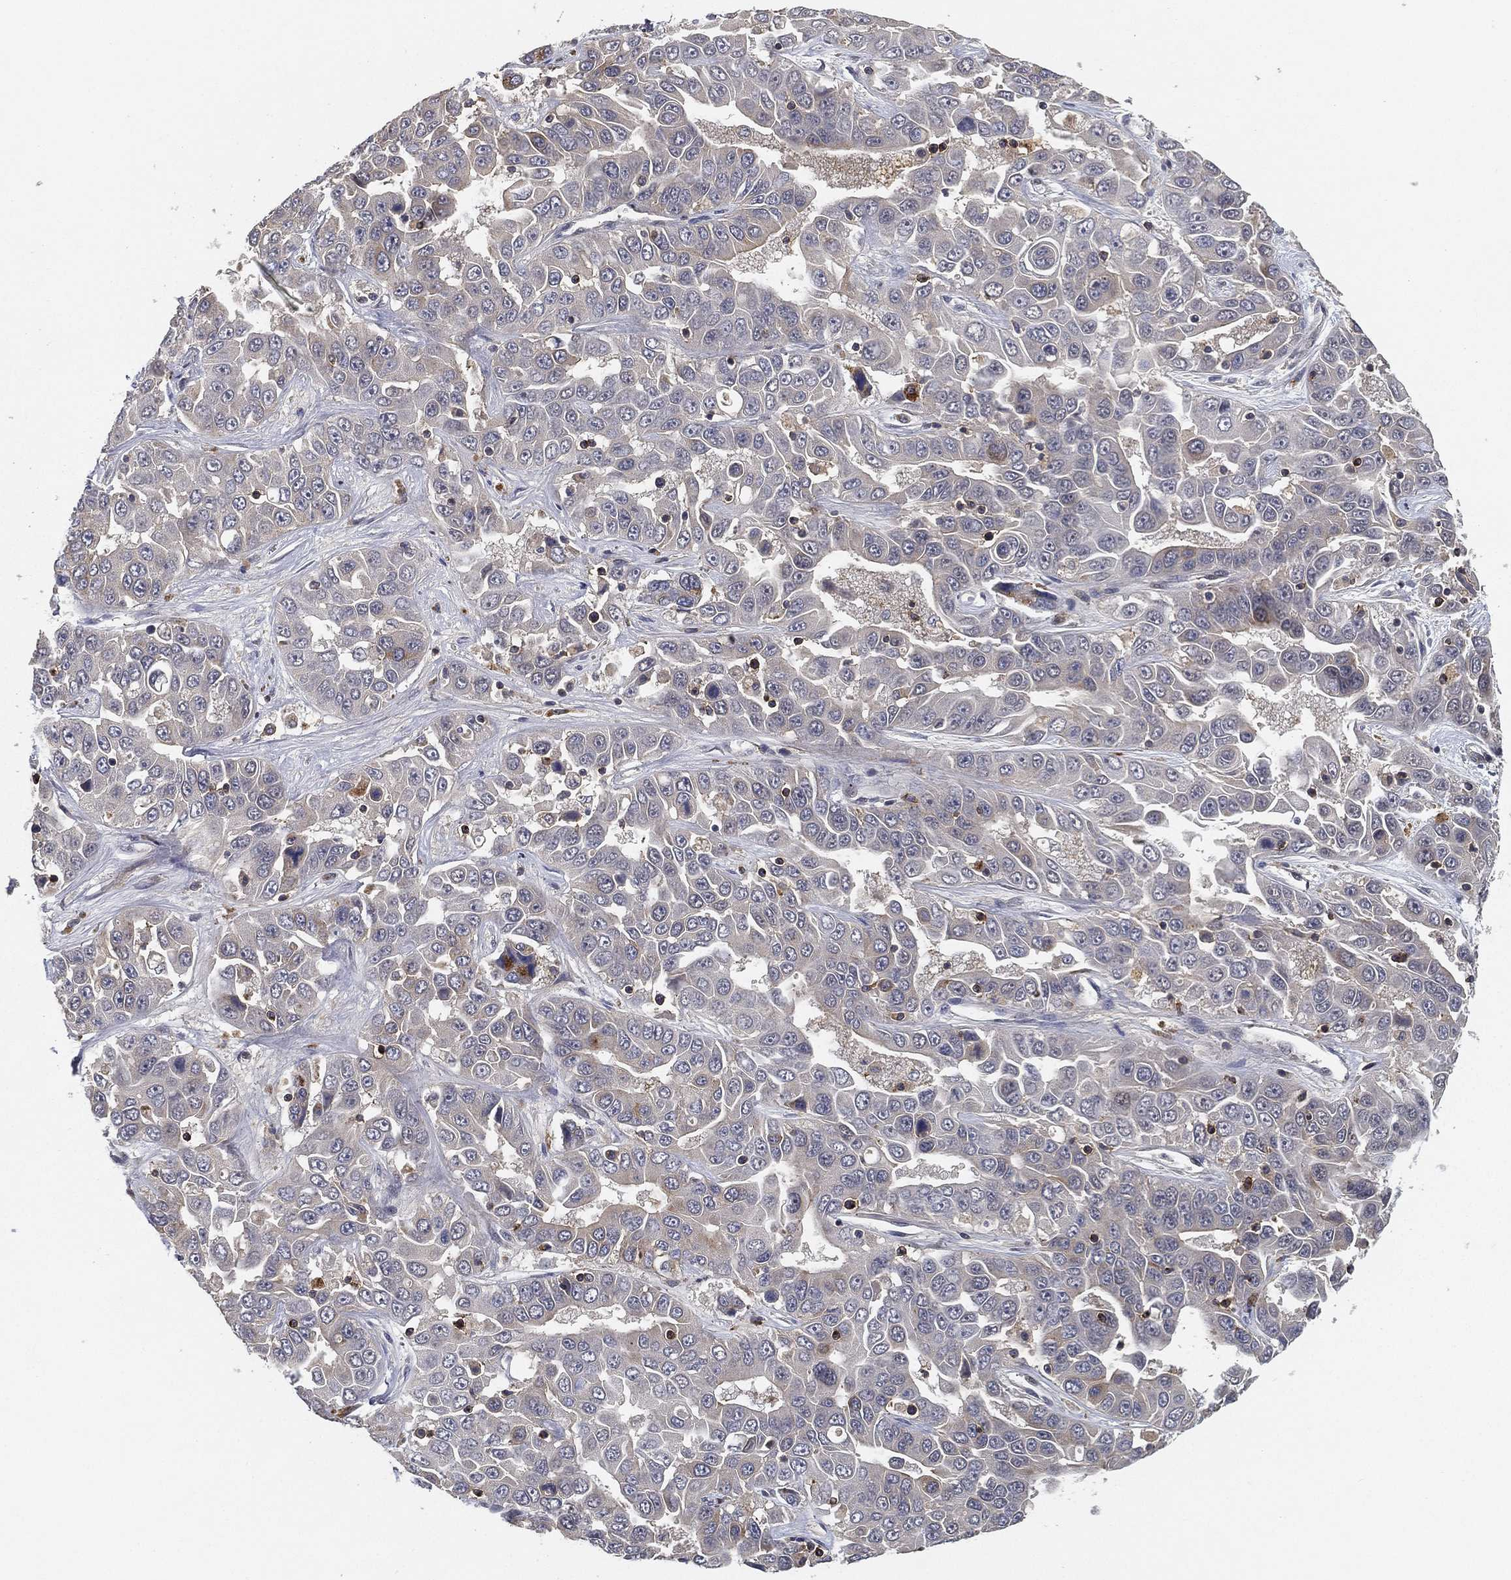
{"staining": {"intensity": "weak", "quantity": "<25%", "location": "cytoplasmic/membranous"}, "tissue": "liver cancer", "cell_type": "Tumor cells", "image_type": "cancer", "snomed": [{"axis": "morphology", "description": "Cholangiocarcinoma"}, {"axis": "topography", "description": "Liver"}], "caption": "Liver cholangiocarcinoma was stained to show a protein in brown. There is no significant staining in tumor cells.", "gene": "CFAP251", "patient": {"sex": "female", "age": 52}}